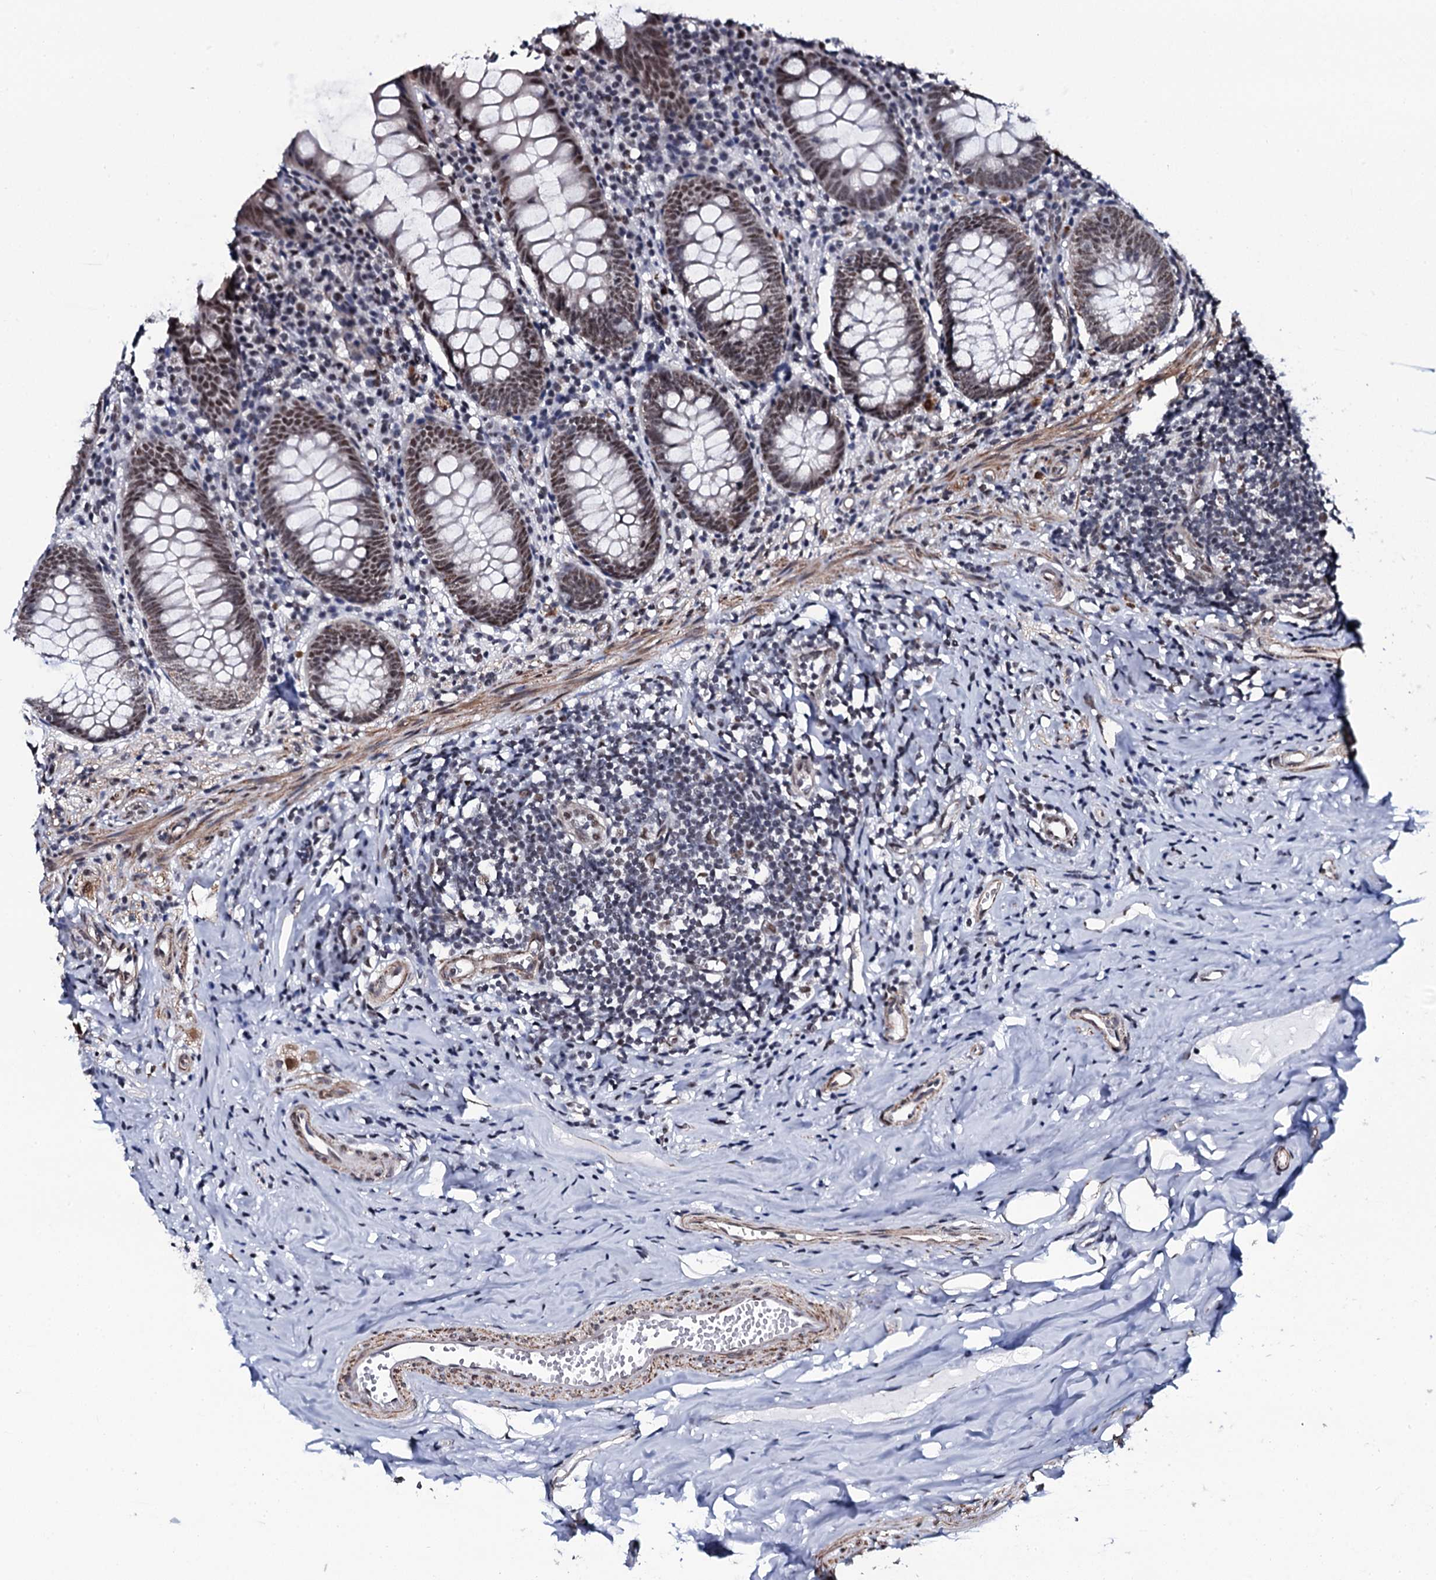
{"staining": {"intensity": "moderate", "quantity": ">75%", "location": "nuclear"}, "tissue": "appendix", "cell_type": "Glandular cells", "image_type": "normal", "snomed": [{"axis": "morphology", "description": "Normal tissue, NOS"}, {"axis": "topography", "description": "Appendix"}], "caption": "IHC micrograph of normal appendix: human appendix stained using immunohistochemistry (IHC) displays medium levels of moderate protein expression localized specifically in the nuclear of glandular cells, appearing as a nuclear brown color.", "gene": "CWC15", "patient": {"sex": "female", "age": 51}}